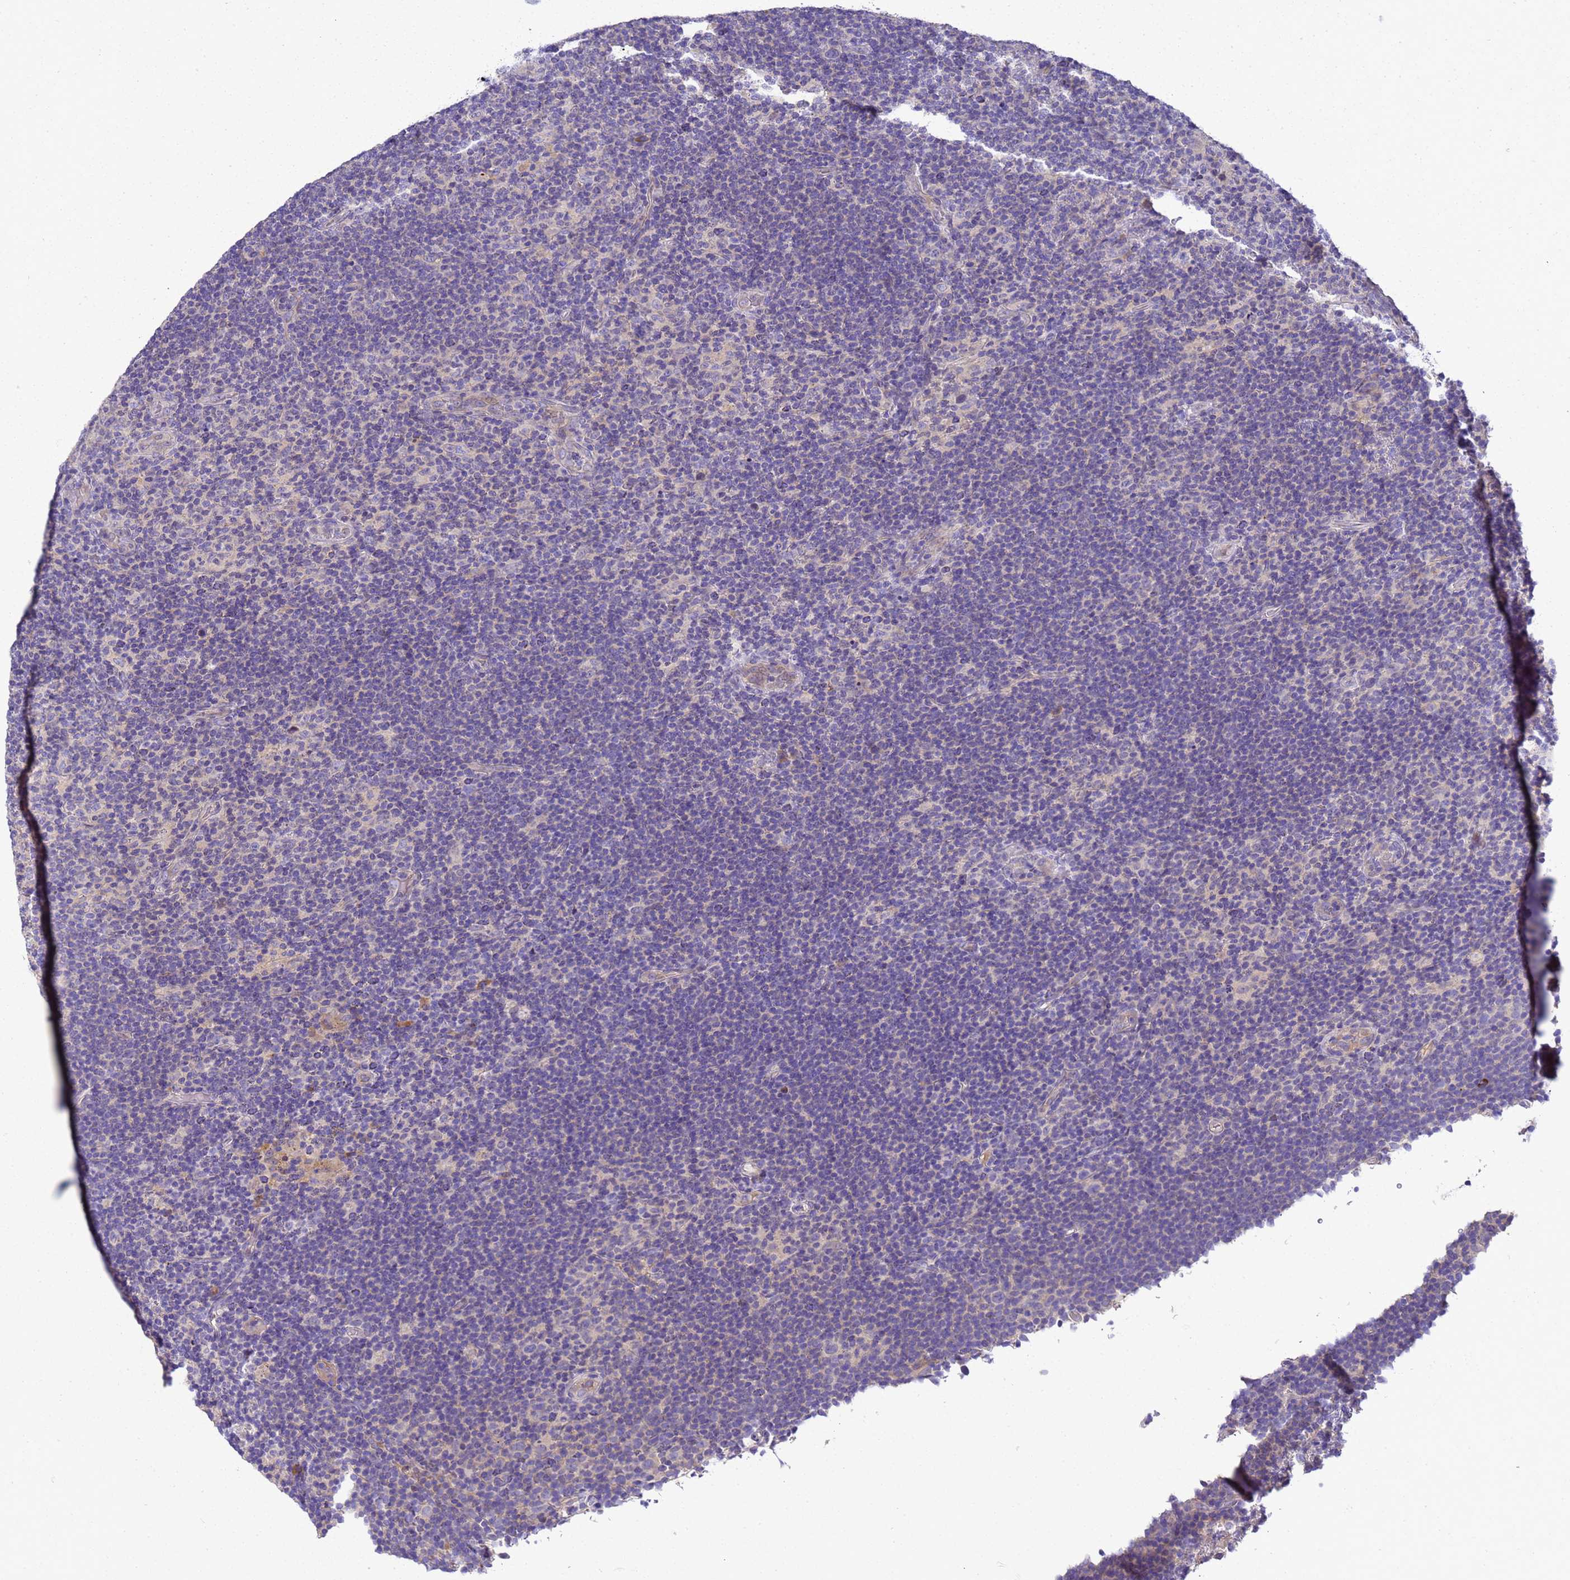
{"staining": {"intensity": "negative", "quantity": "none", "location": "none"}, "tissue": "lymphoma", "cell_type": "Tumor cells", "image_type": "cancer", "snomed": [{"axis": "morphology", "description": "Hodgkin's disease, NOS"}, {"axis": "topography", "description": "Lymph node"}], "caption": "Tumor cells are negative for protein expression in human lymphoma.", "gene": "TBCD", "patient": {"sex": "female", "age": 57}}